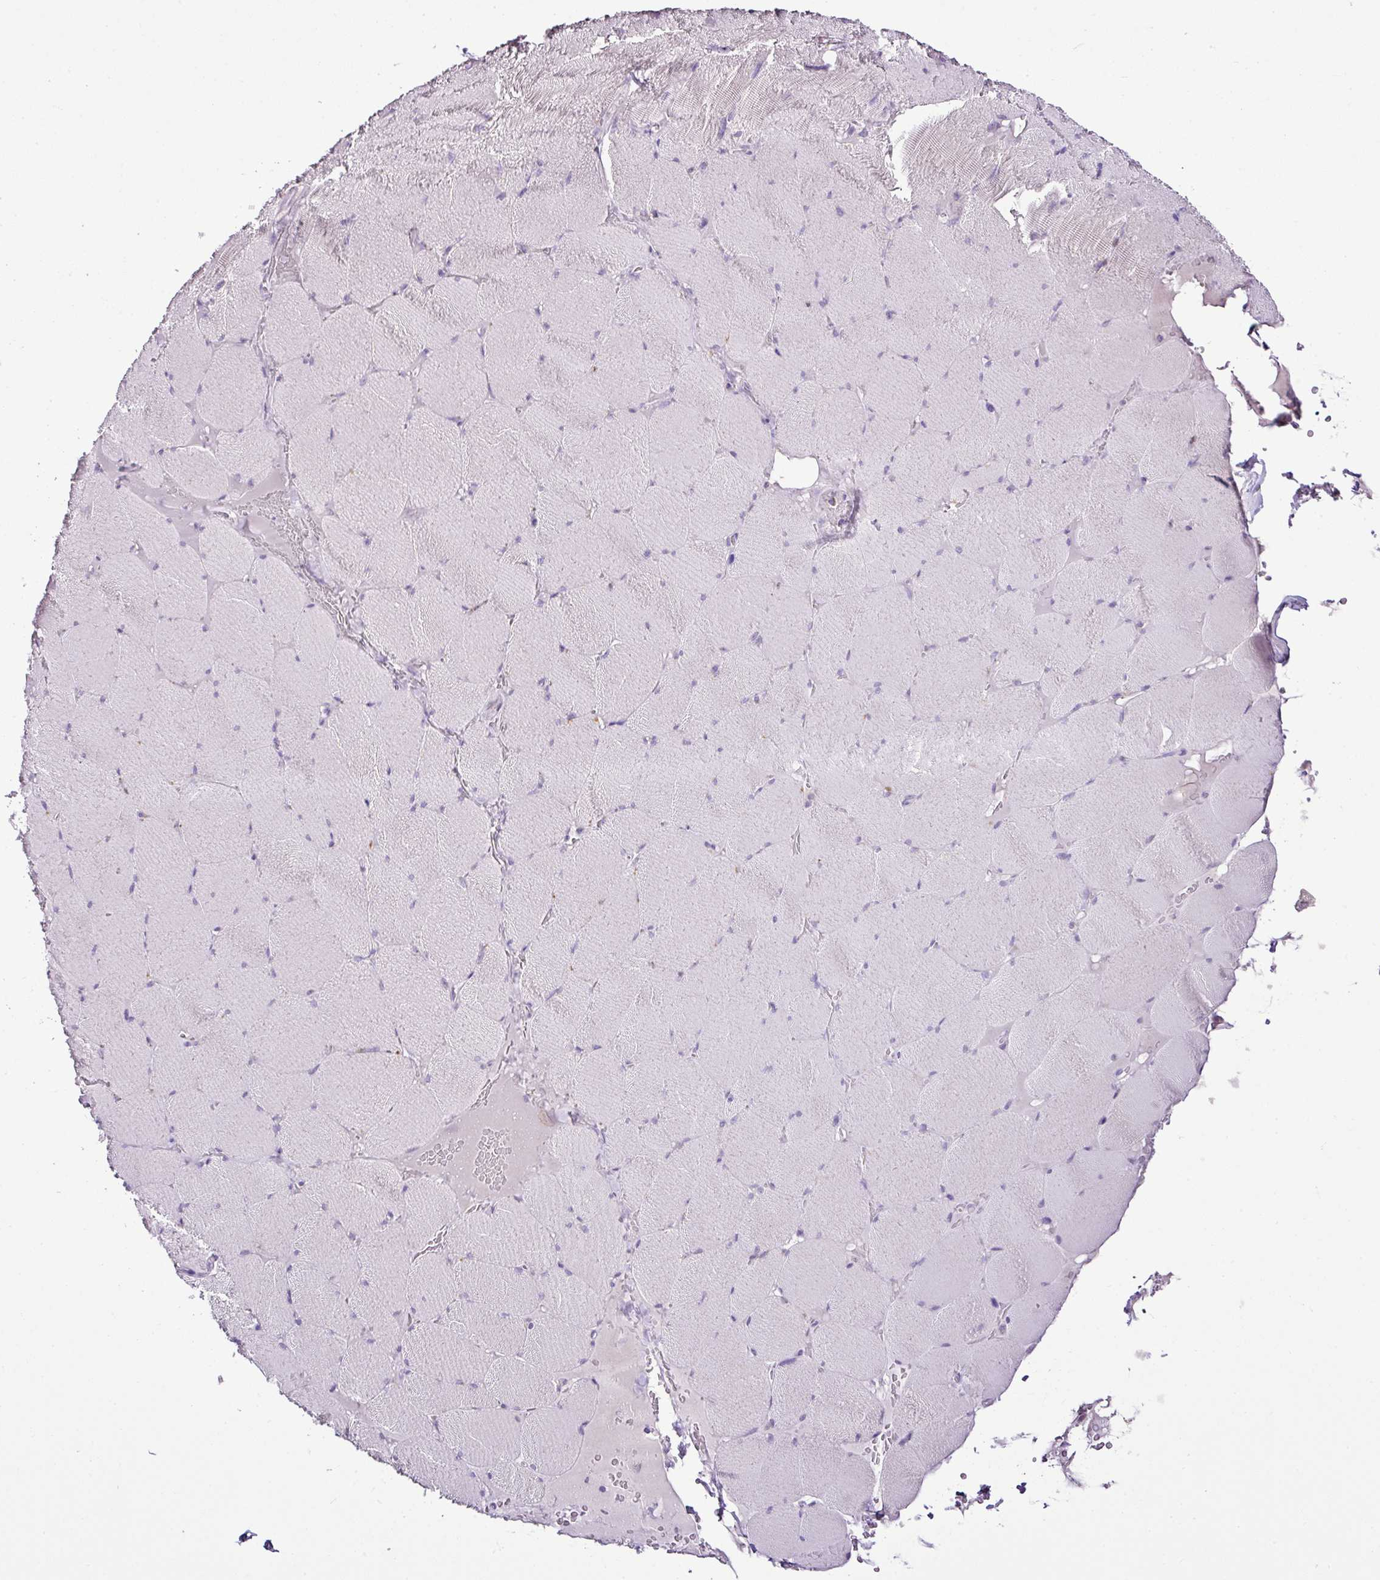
{"staining": {"intensity": "negative", "quantity": "none", "location": "none"}, "tissue": "skeletal muscle", "cell_type": "Myocytes", "image_type": "normal", "snomed": [{"axis": "morphology", "description": "Normal tissue, NOS"}, {"axis": "topography", "description": "Skeletal muscle"}, {"axis": "topography", "description": "Head-Neck"}], "caption": "IHC photomicrograph of unremarkable human skeletal muscle stained for a protein (brown), which demonstrates no staining in myocytes. (Immunohistochemistry, brightfield microscopy, high magnification).", "gene": "ESR1", "patient": {"sex": "male", "age": 66}}